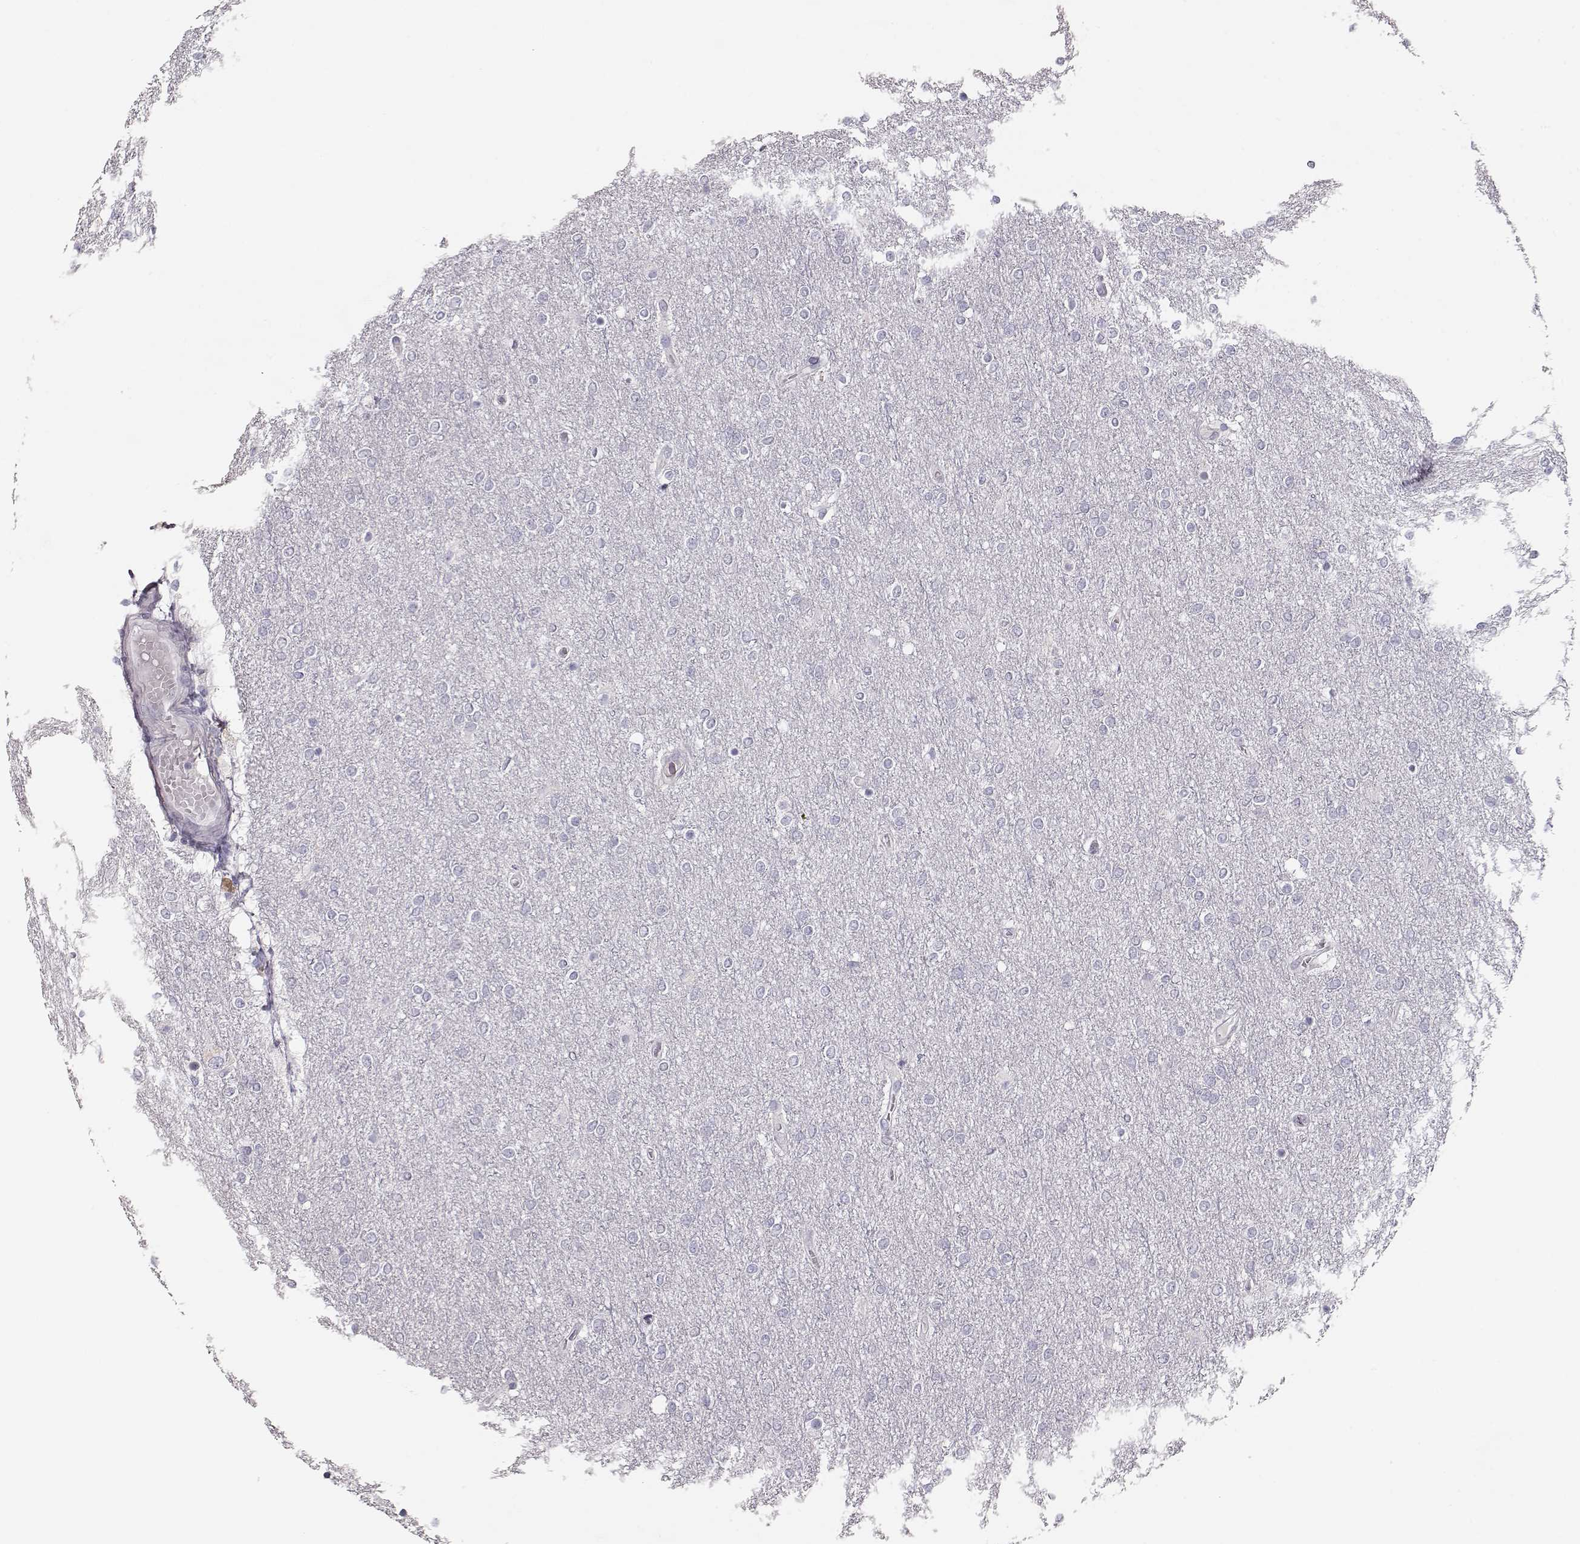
{"staining": {"intensity": "negative", "quantity": "none", "location": "none"}, "tissue": "glioma", "cell_type": "Tumor cells", "image_type": "cancer", "snomed": [{"axis": "morphology", "description": "Glioma, malignant, High grade"}, {"axis": "topography", "description": "Brain"}], "caption": "A photomicrograph of human malignant glioma (high-grade) is negative for staining in tumor cells.", "gene": "MAGEC1", "patient": {"sex": "female", "age": 61}}